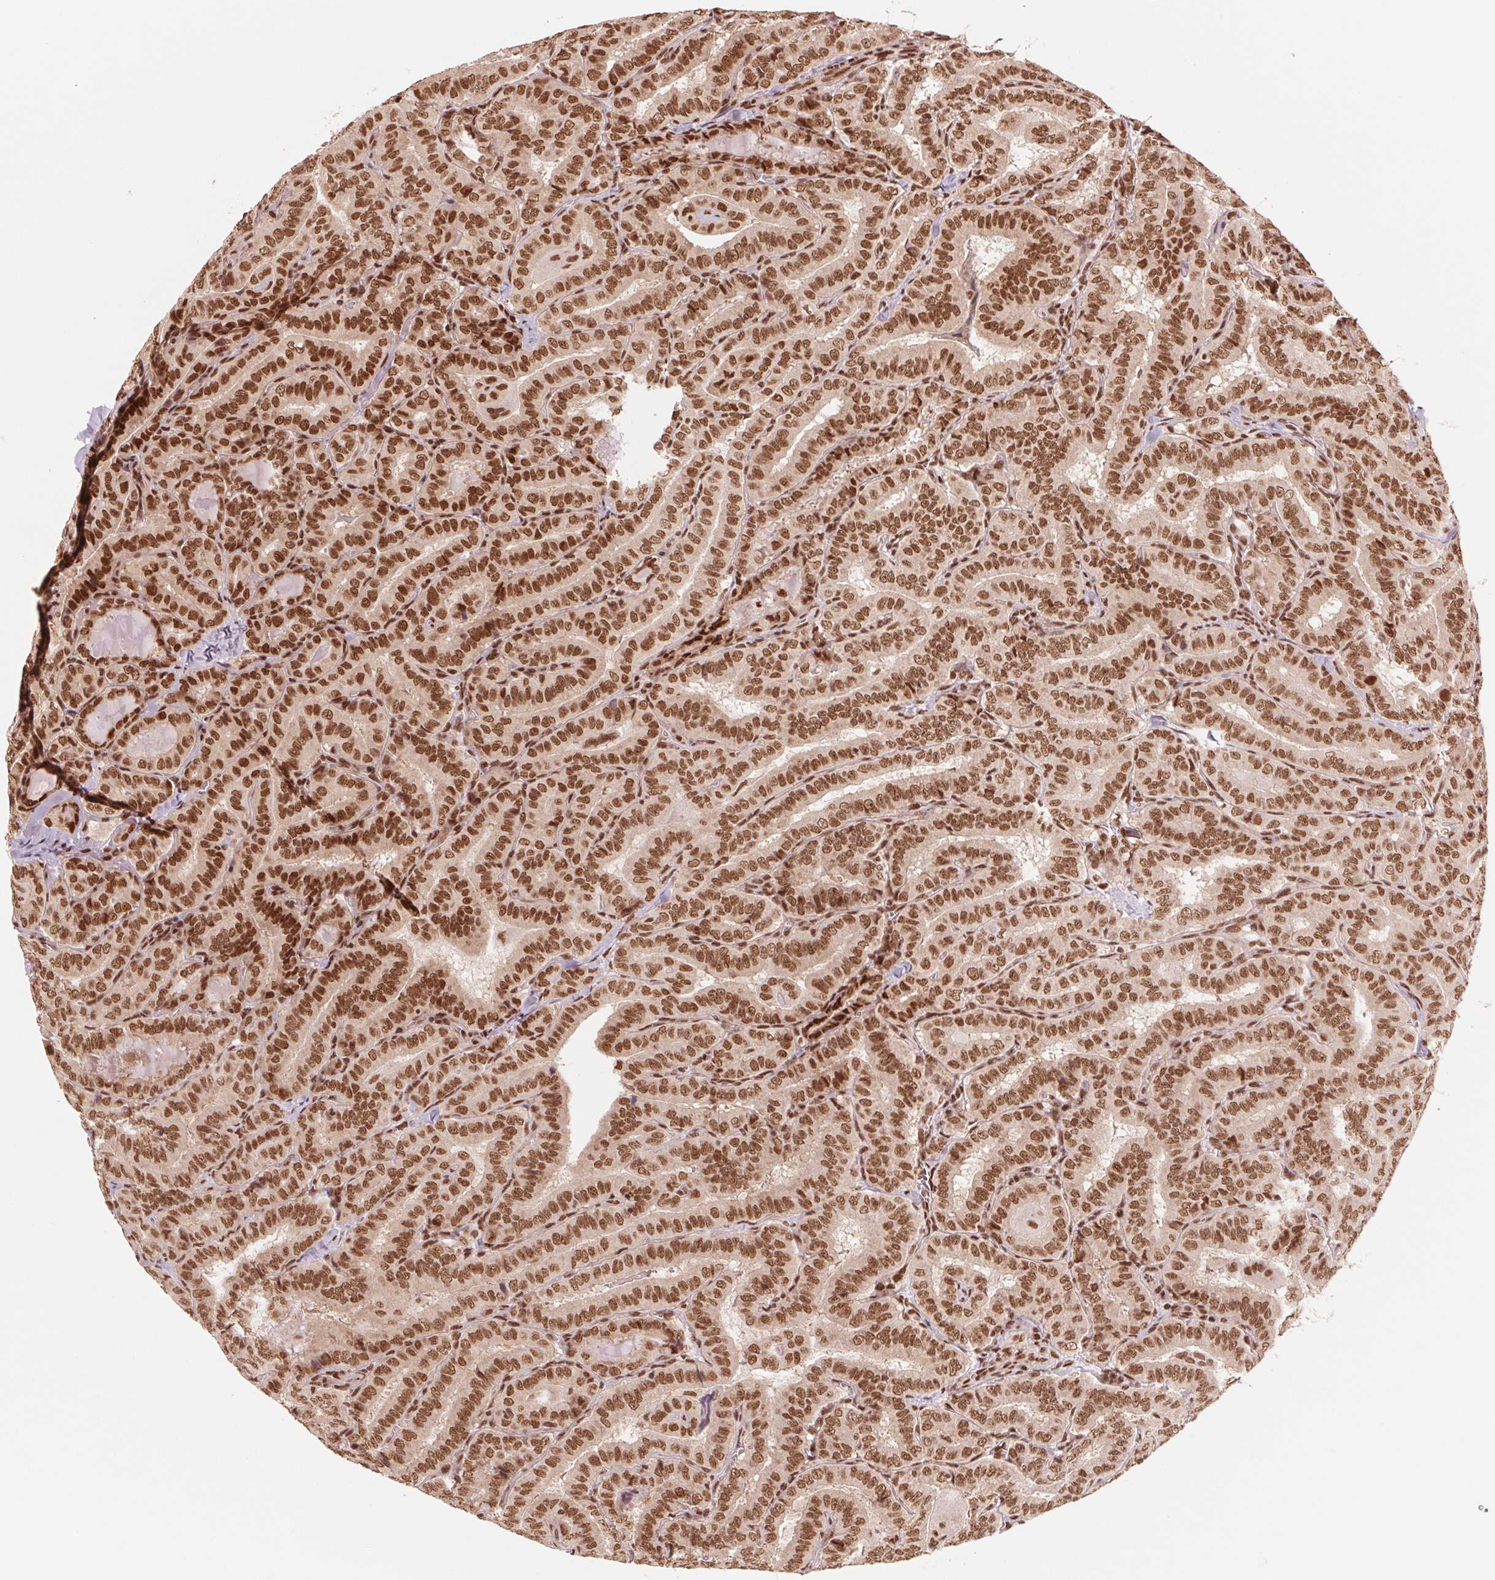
{"staining": {"intensity": "strong", "quantity": ">75%", "location": "nuclear"}, "tissue": "thyroid cancer", "cell_type": "Tumor cells", "image_type": "cancer", "snomed": [{"axis": "morphology", "description": "Papillary adenocarcinoma, NOS"}, {"axis": "morphology", "description": "Papillary adenoma metastatic"}, {"axis": "topography", "description": "Thyroid gland"}], "caption": "Human thyroid papillary adenocarcinoma stained for a protein (brown) exhibits strong nuclear positive expression in about >75% of tumor cells.", "gene": "TTLL9", "patient": {"sex": "female", "age": 50}}